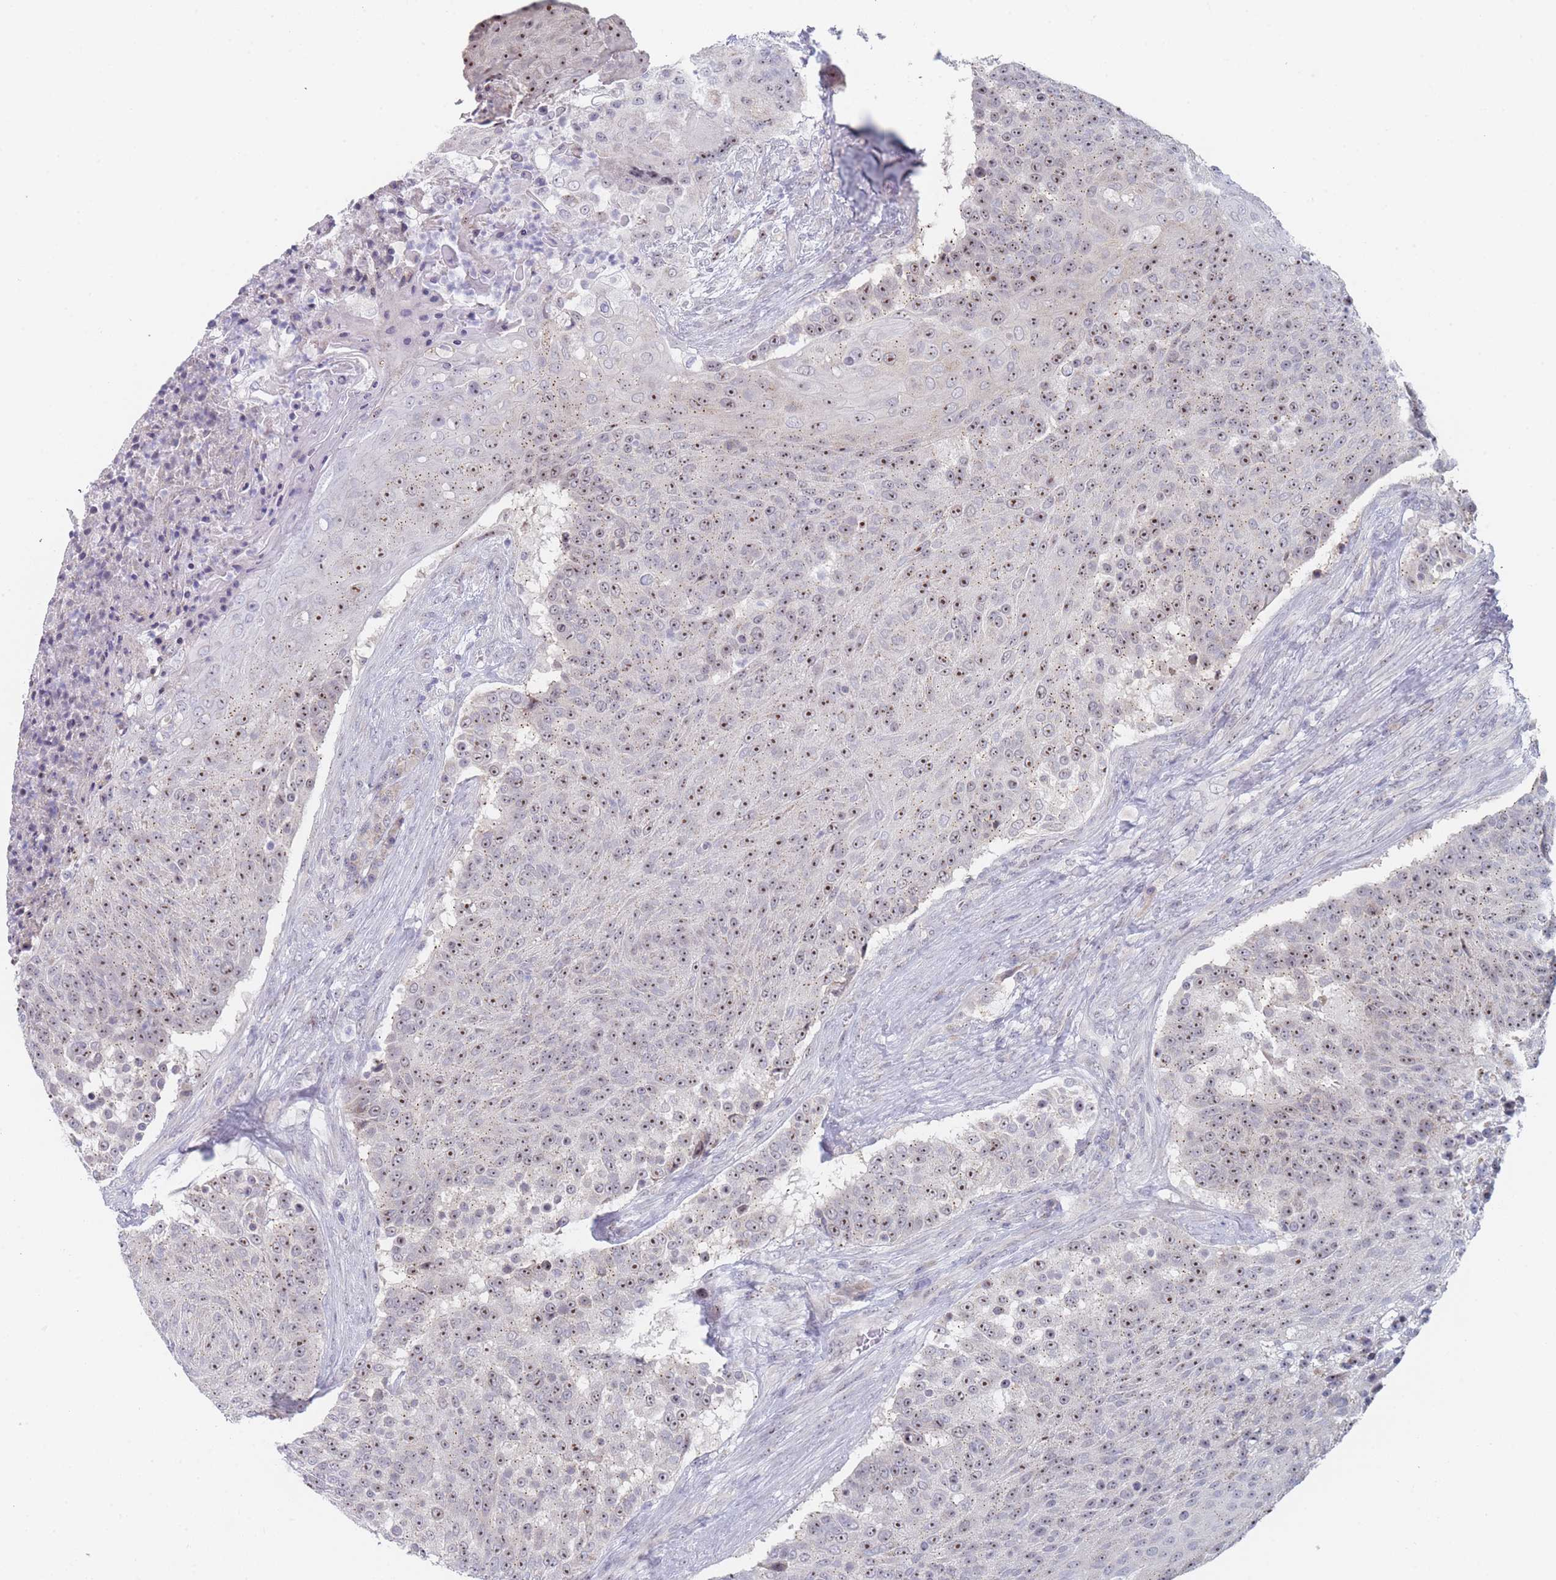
{"staining": {"intensity": "moderate", "quantity": "25%-75%", "location": "nuclear"}, "tissue": "urothelial cancer", "cell_type": "Tumor cells", "image_type": "cancer", "snomed": [{"axis": "morphology", "description": "Urothelial carcinoma, High grade"}, {"axis": "topography", "description": "Urinary bladder"}], "caption": "Protein expression analysis of human urothelial cancer reveals moderate nuclear expression in approximately 25%-75% of tumor cells. The staining was performed using DAB, with brown indicating positive protein expression. Nuclei are stained blue with hematoxylin.", "gene": "RNF8", "patient": {"sex": "female", "age": 63}}